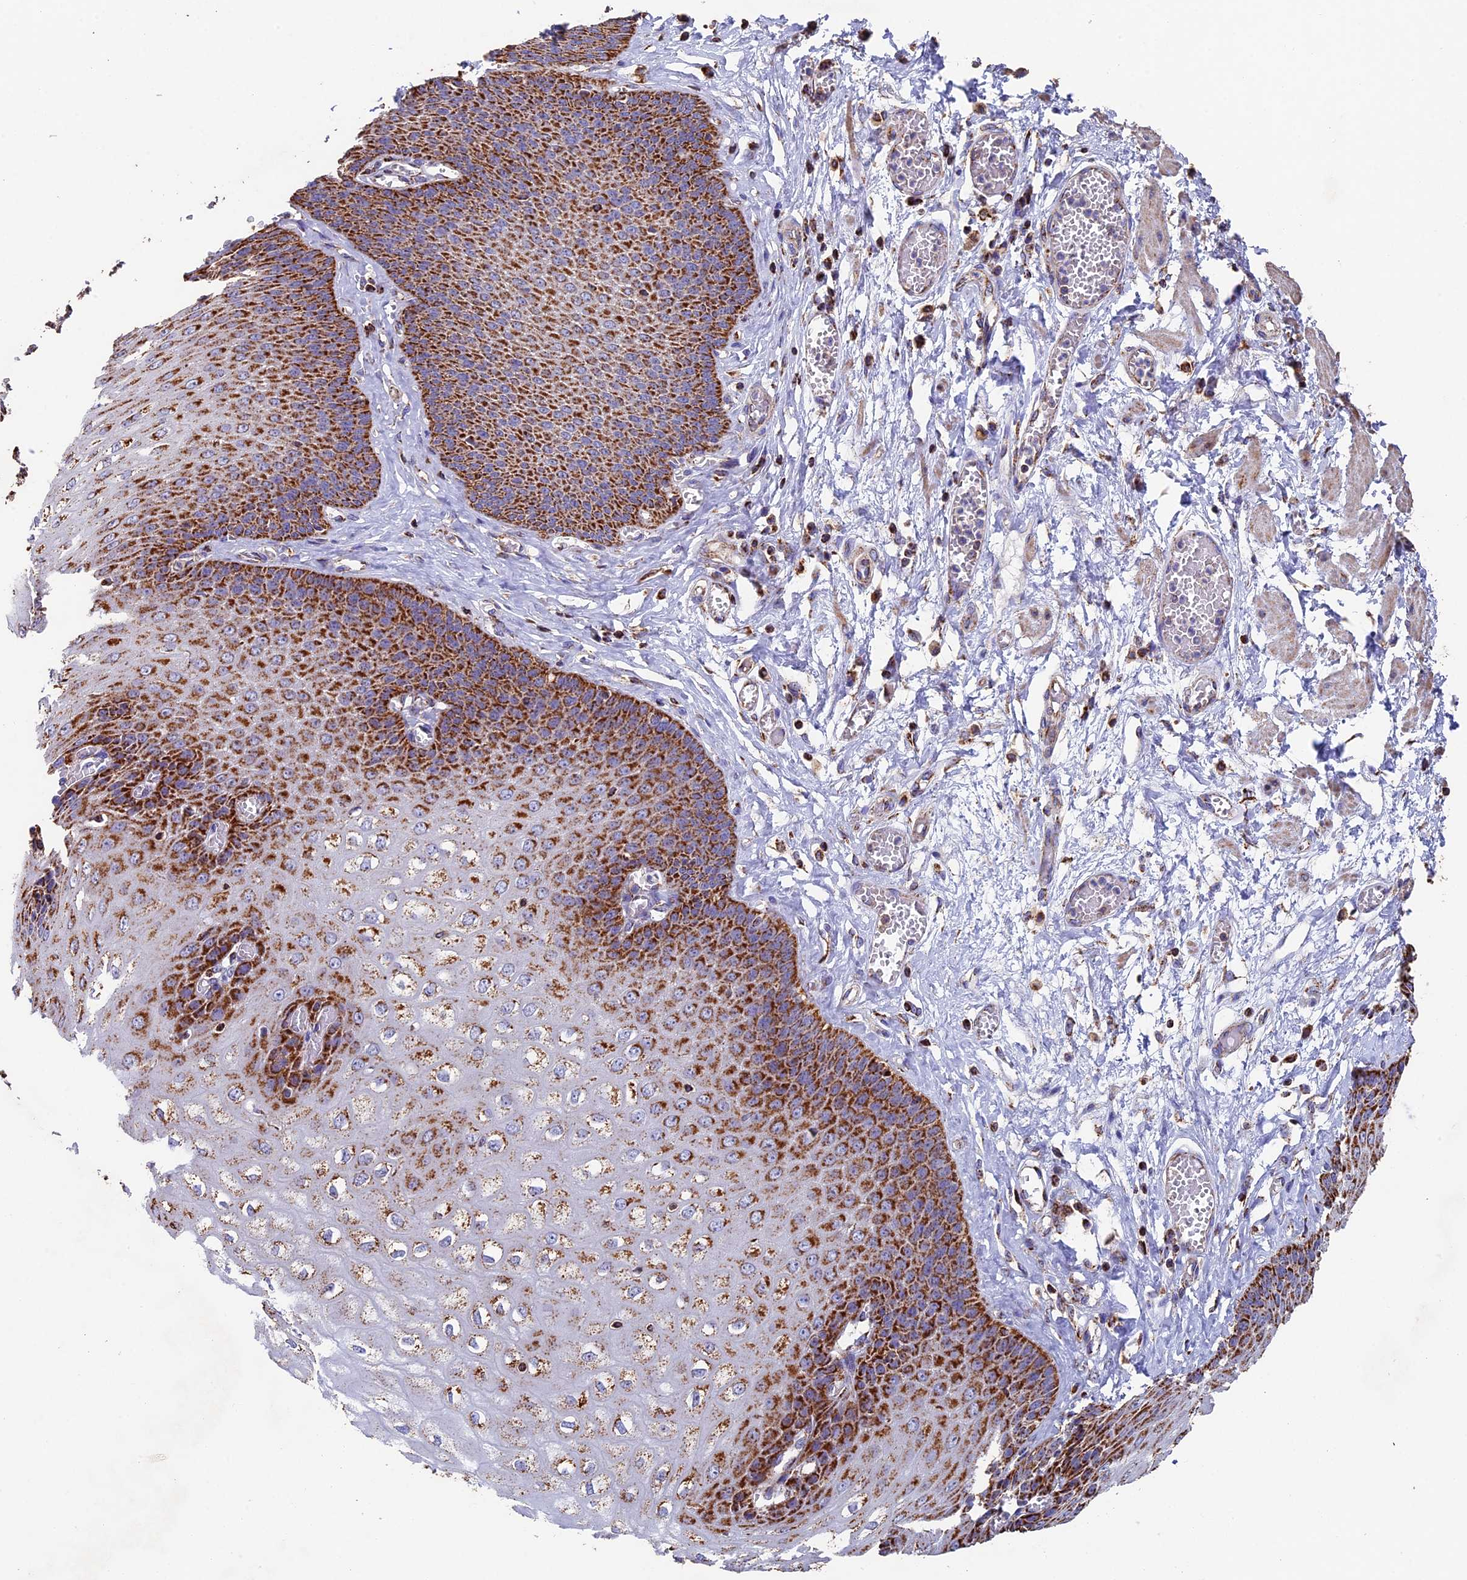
{"staining": {"intensity": "strong", "quantity": ">75%", "location": "cytoplasmic/membranous"}, "tissue": "esophagus", "cell_type": "Squamous epithelial cells", "image_type": "normal", "snomed": [{"axis": "morphology", "description": "Normal tissue, NOS"}, {"axis": "topography", "description": "Esophagus"}], "caption": "Human esophagus stained with a protein marker reveals strong staining in squamous epithelial cells.", "gene": "ADAT1", "patient": {"sex": "male", "age": 60}}